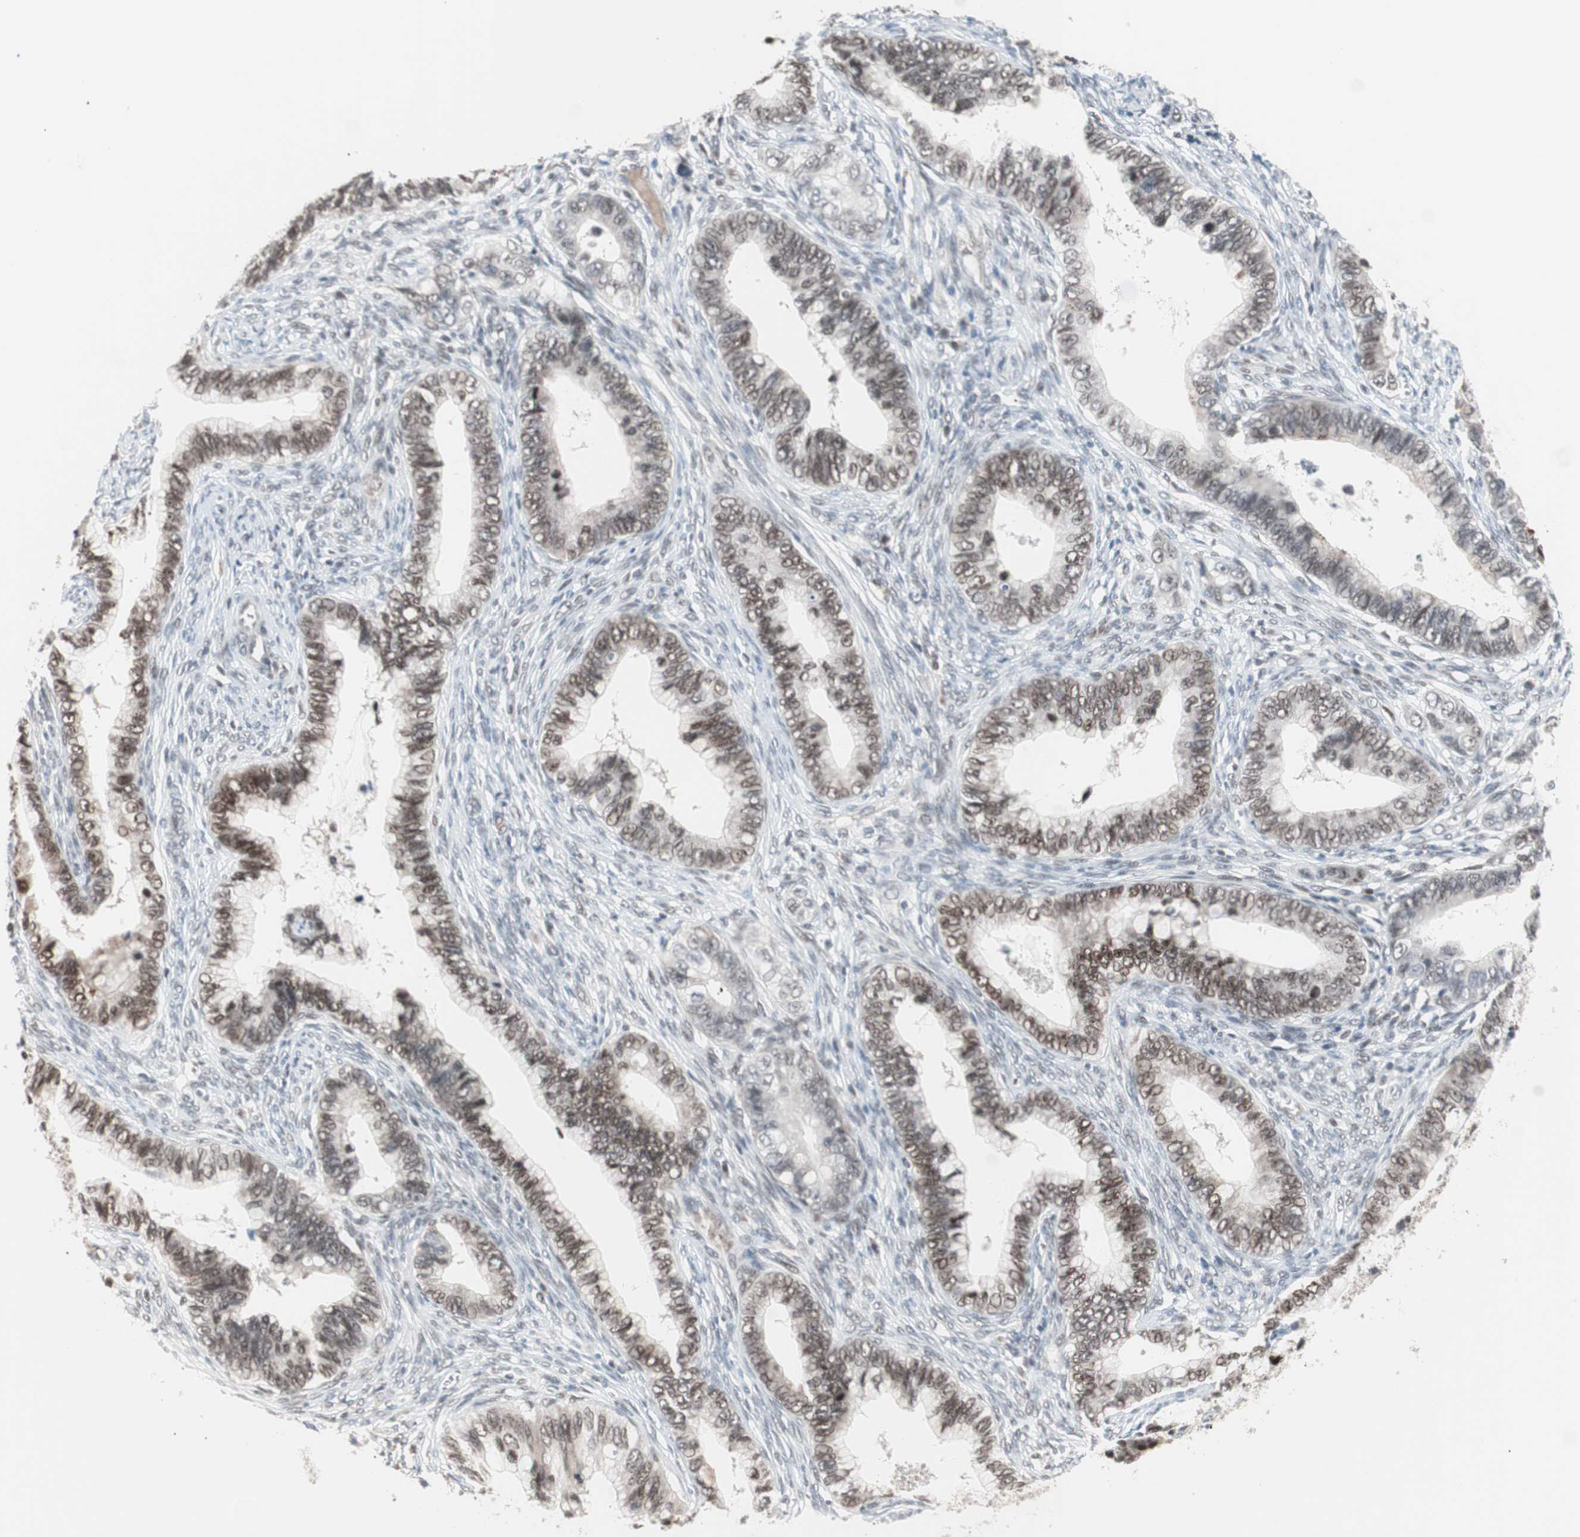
{"staining": {"intensity": "moderate", "quantity": ">75%", "location": "nuclear"}, "tissue": "cervical cancer", "cell_type": "Tumor cells", "image_type": "cancer", "snomed": [{"axis": "morphology", "description": "Adenocarcinoma, NOS"}, {"axis": "topography", "description": "Cervix"}], "caption": "Immunohistochemical staining of human cervical cancer demonstrates moderate nuclear protein positivity in about >75% of tumor cells.", "gene": "LIG3", "patient": {"sex": "female", "age": 44}}